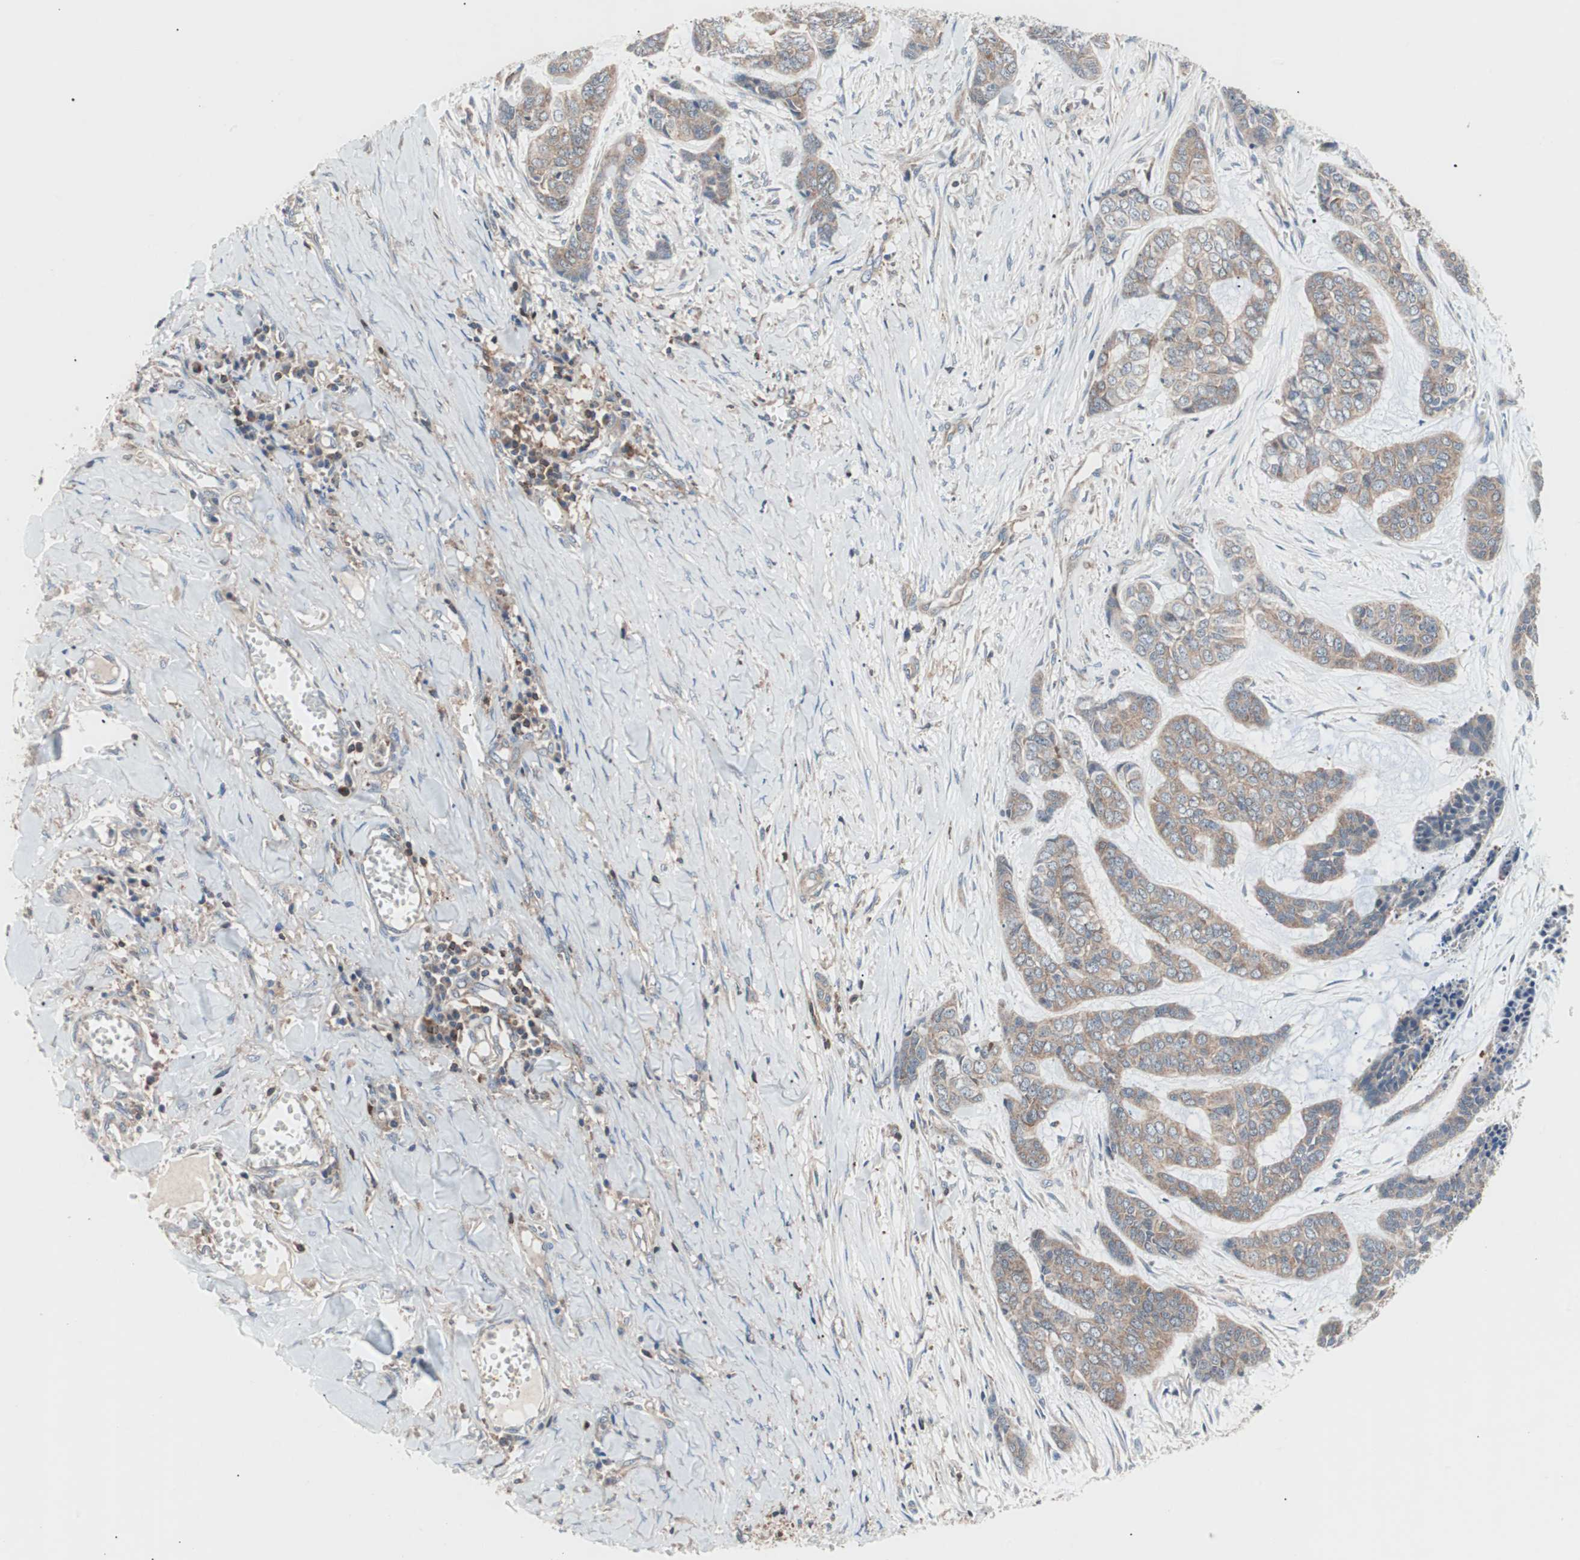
{"staining": {"intensity": "moderate", "quantity": ">75%", "location": "cytoplasmic/membranous"}, "tissue": "skin cancer", "cell_type": "Tumor cells", "image_type": "cancer", "snomed": [{"axis": "morphology", "description": "Basal cell carcinoma"}, {"axis": "topography", "description": "Skin"}], "caption": "Immunohistochemistry photomicrograph of human basal cell carcinoma (skin) stained for a protein (brown), which exhibits medium levels of moderate cytoplasmic/membranous positivity in about >75% of tumor cells.", "gene": "PIK3R1", "patient": {"sex": "female", "age": 64}}